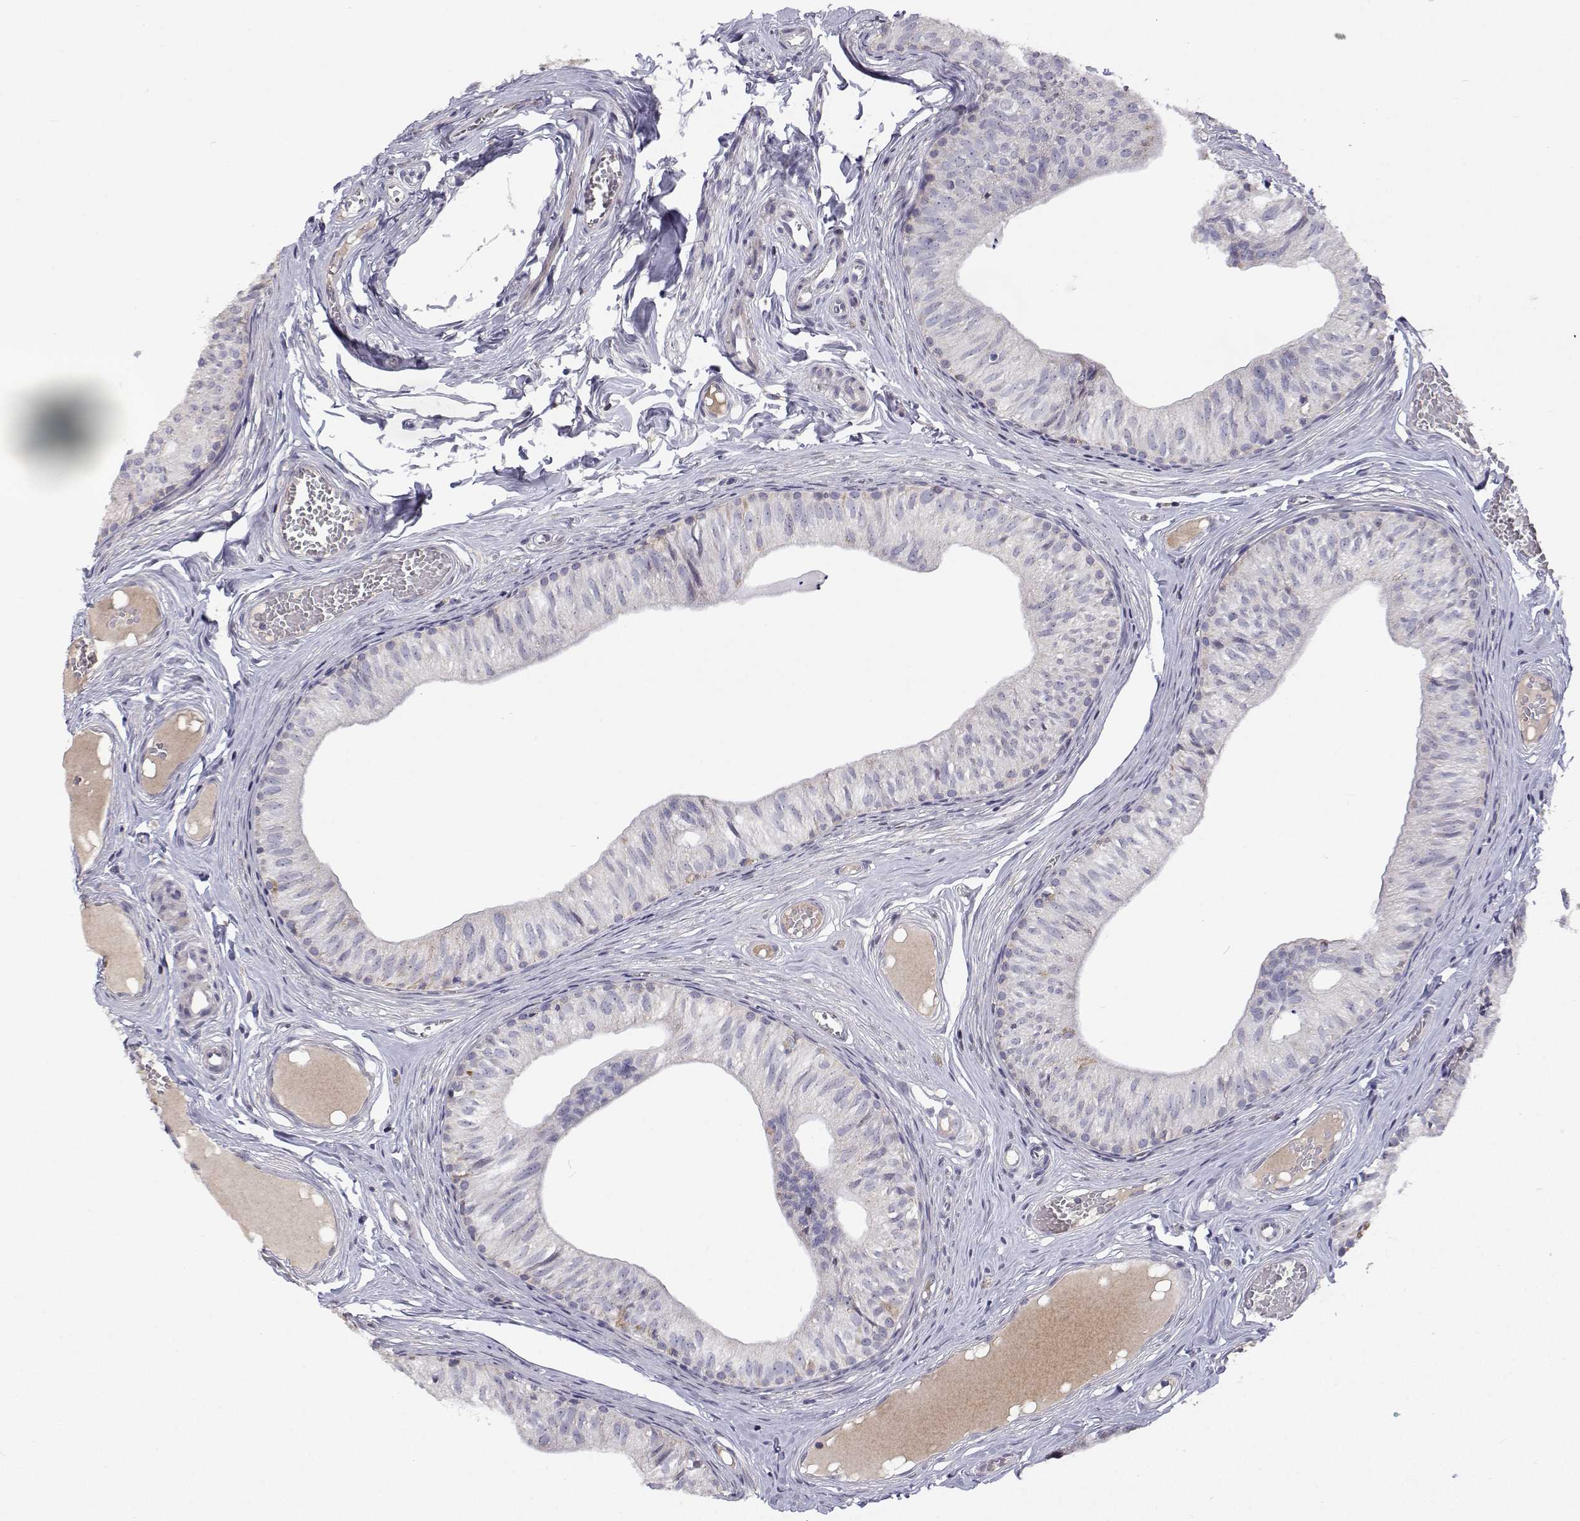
{"staining": {"intensity": "moderate", "quantity": "<25%", "location": "cytoplasmic/membranous"}, "tissue": "epididymis", "cell_type": "Glandular cells", "image_type": "normal", "snomed": [{"axis": "morphology", "description": "Normal tissue, NOS"}, {"axis": "topography", "description": "Epididymis"}], "caption": "A micrograph of human epididymis stained for a protein reveals moderate cytoplasmic/membranous brown staining in glandular cells.", "gene": "MRPL3", "patient": {"sex": "male", "age": 25}}